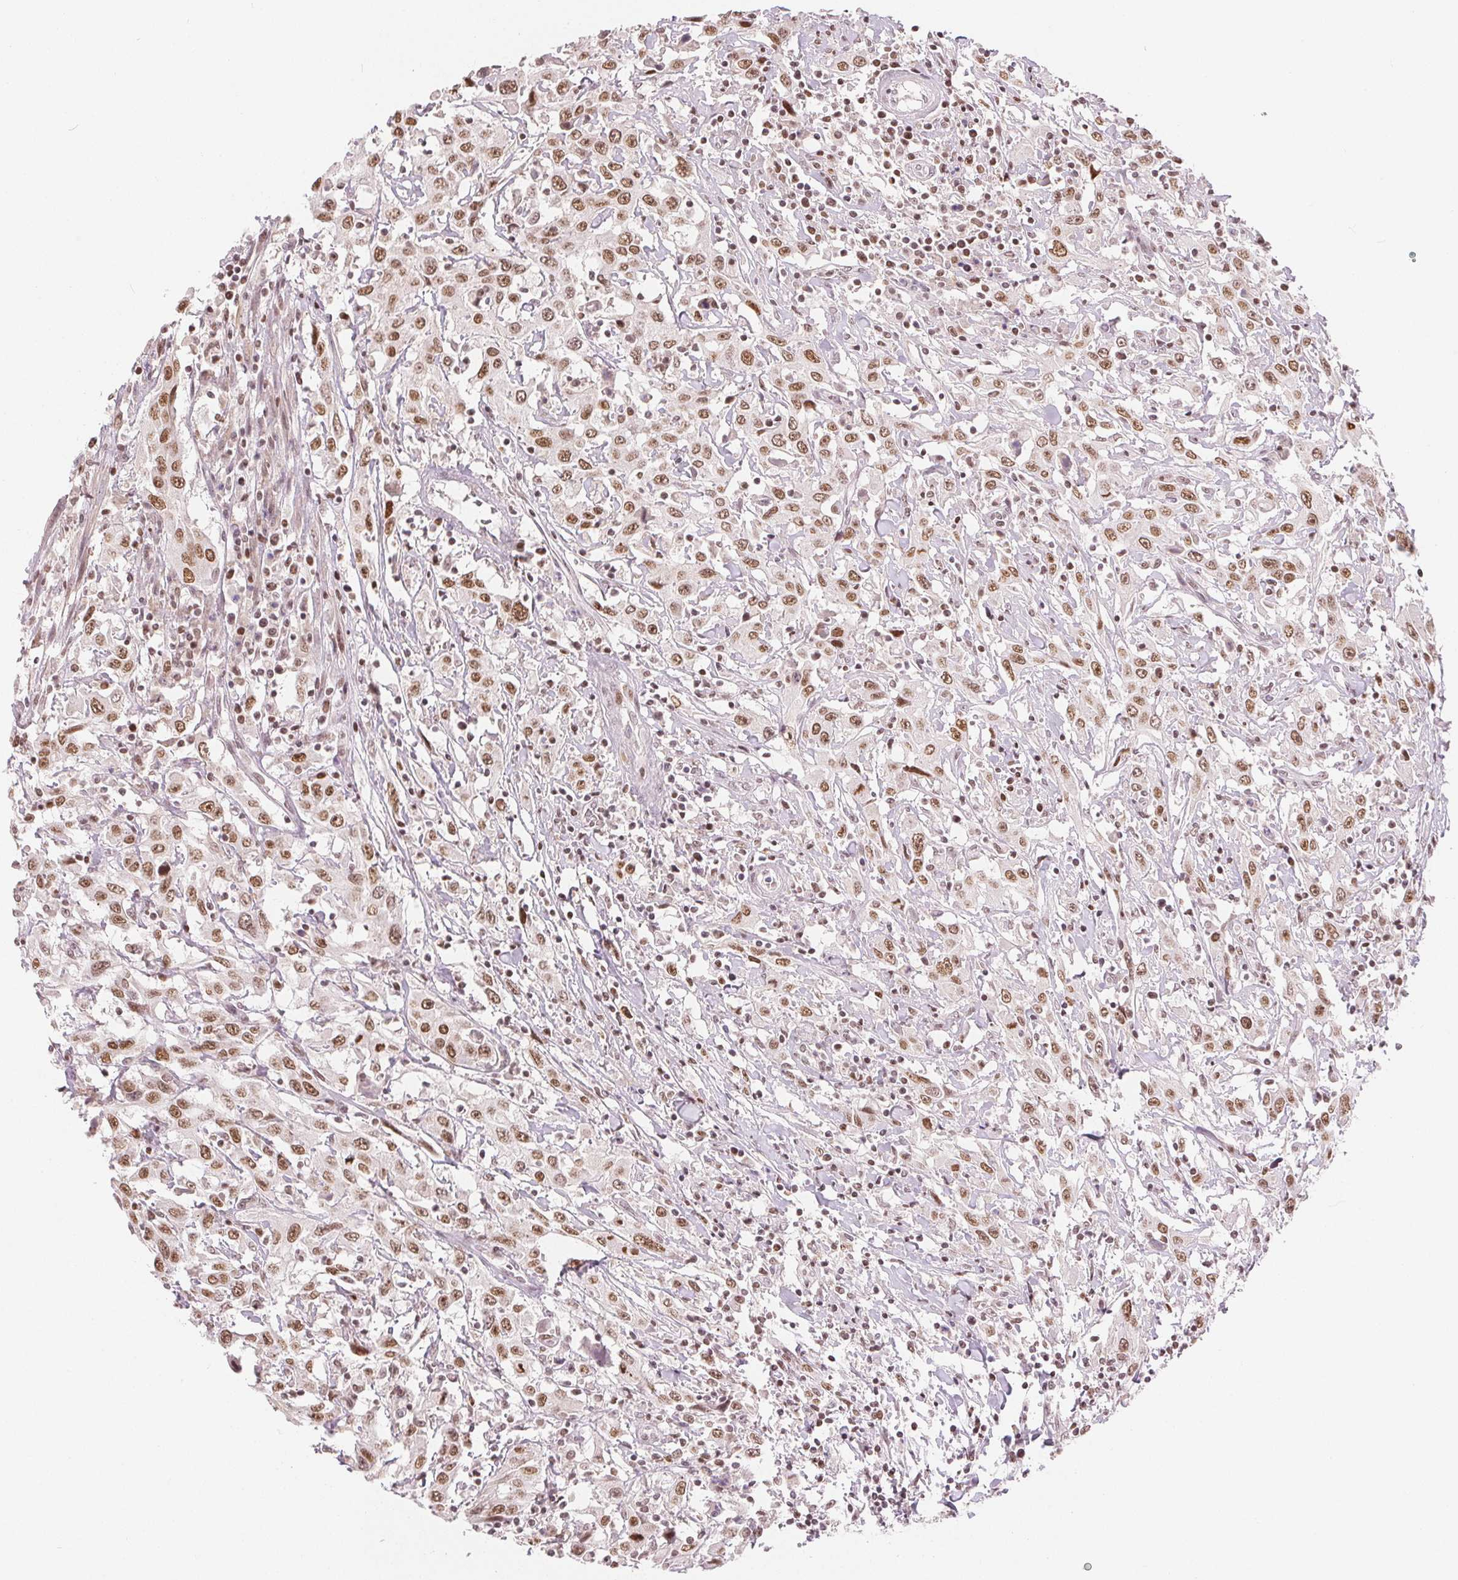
{"staining": {"intensity": "moderate", "quantity": ">75%", "location": "nuclear"}, "tissue": "urothelial cancer", "cell_type": "Tumor cells", "image_type": "cancer", "snomed": [{"axis": "morphology", "description": "Urothelial carcinoma, High grade"}, {"axis": "topography", "description": "Urinary bladder"}], "caption": "Urothelial carcinoma (high-grade) stained for a protein (brown) displays moderate nuclear positive positivity in approximately >75% of tumor cells.", "gene": "DEK", "patient": {"sex": "male", "age": 61}}